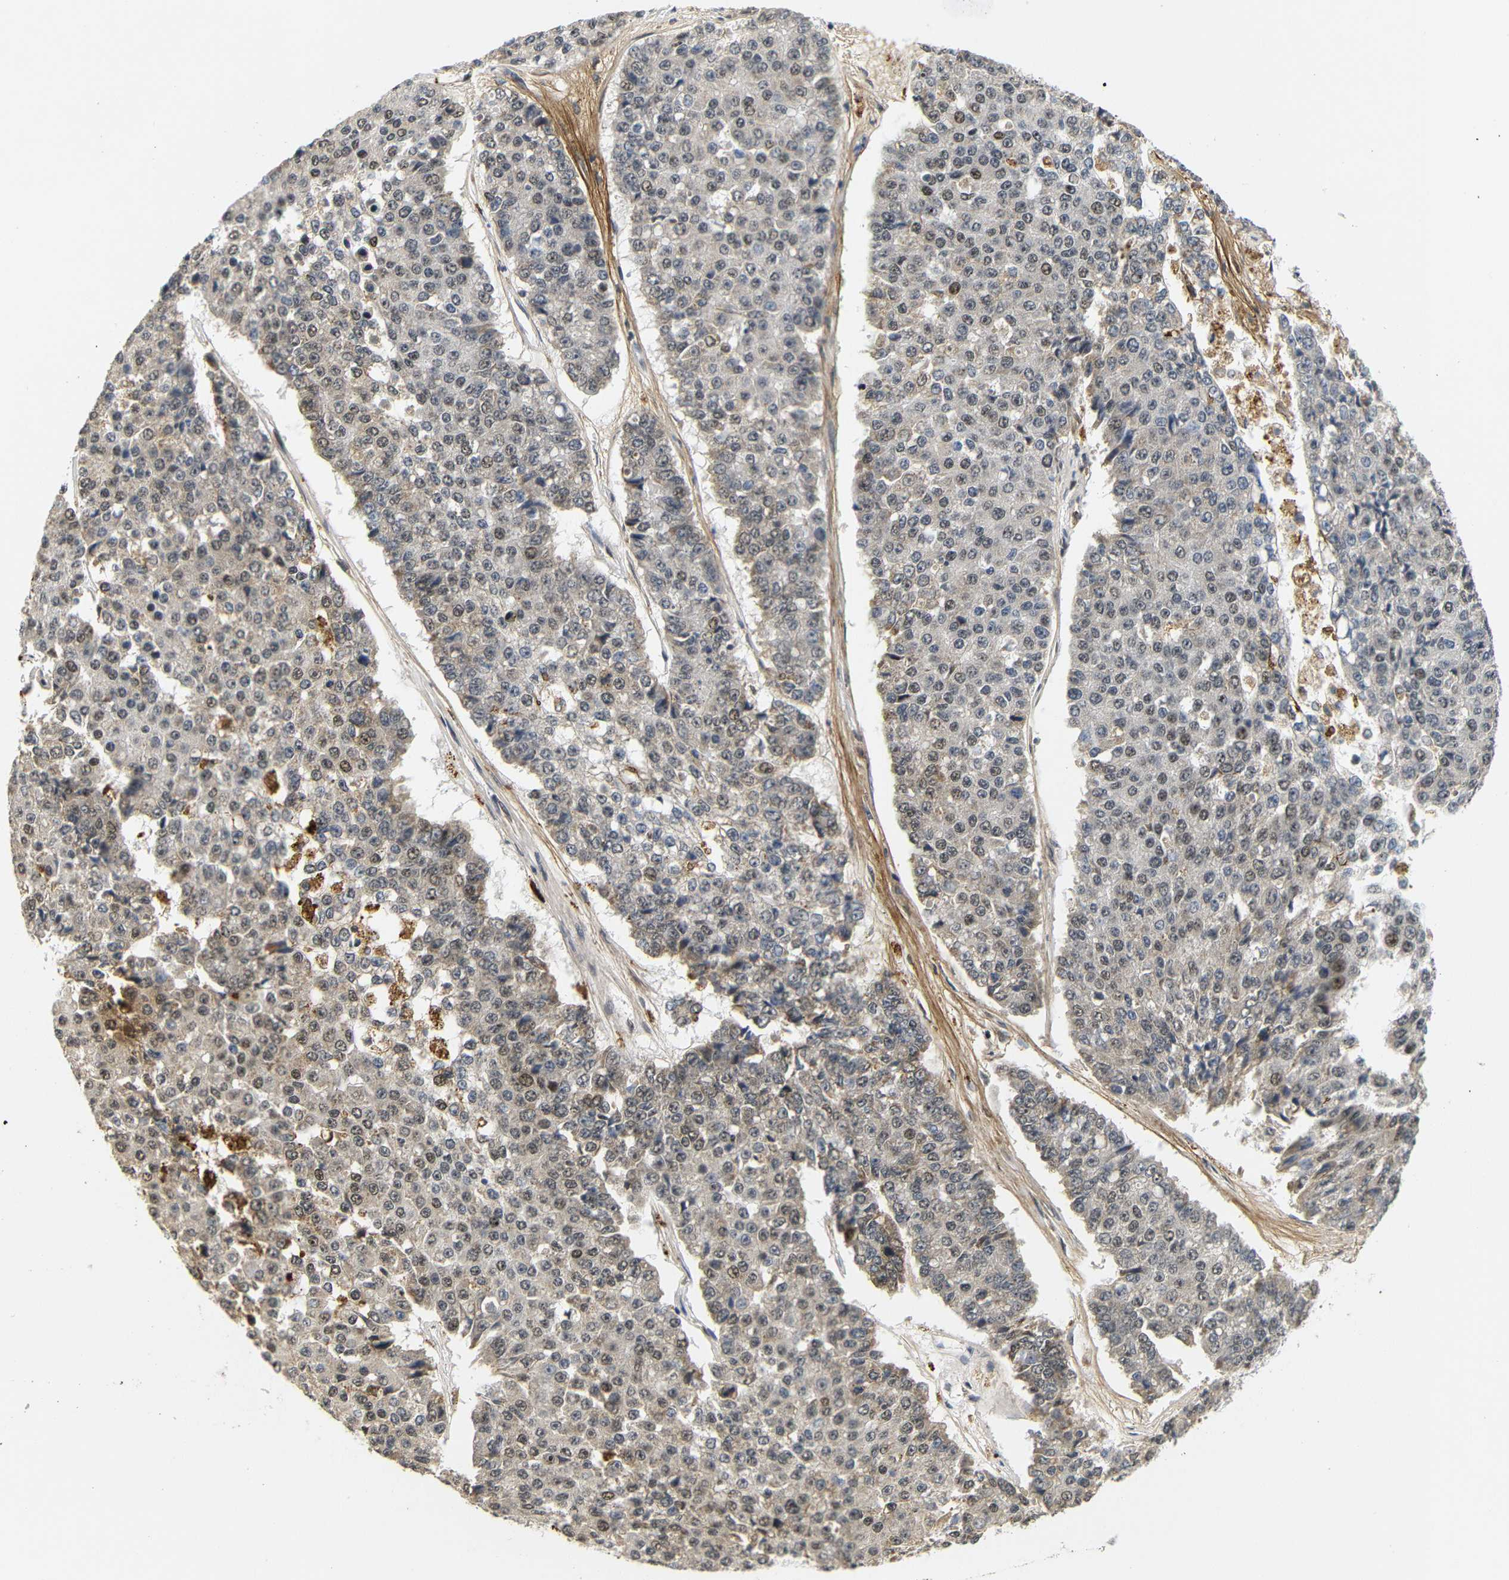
{"staining": {"intensity": "weak", "quantity": "<25%", "location": "cytoplasmic/membranous,nuclear"}, "tissue": "pancreatic cancer", "cell_type": "Tumor cells", "image_type": "cancer", "snomed": [{"axis": "morphology", "description": "Adenocarcinoma, NOS"}, {"axis": "topography", "description": "Pancreas"}], "caption": "Immunohistochemistry of human pancreatic cancer (adenocarcinoma) reveals no expression in tumor cells.", "gene": "GJA5", "patient": {"sex": "male", "age": 50}}